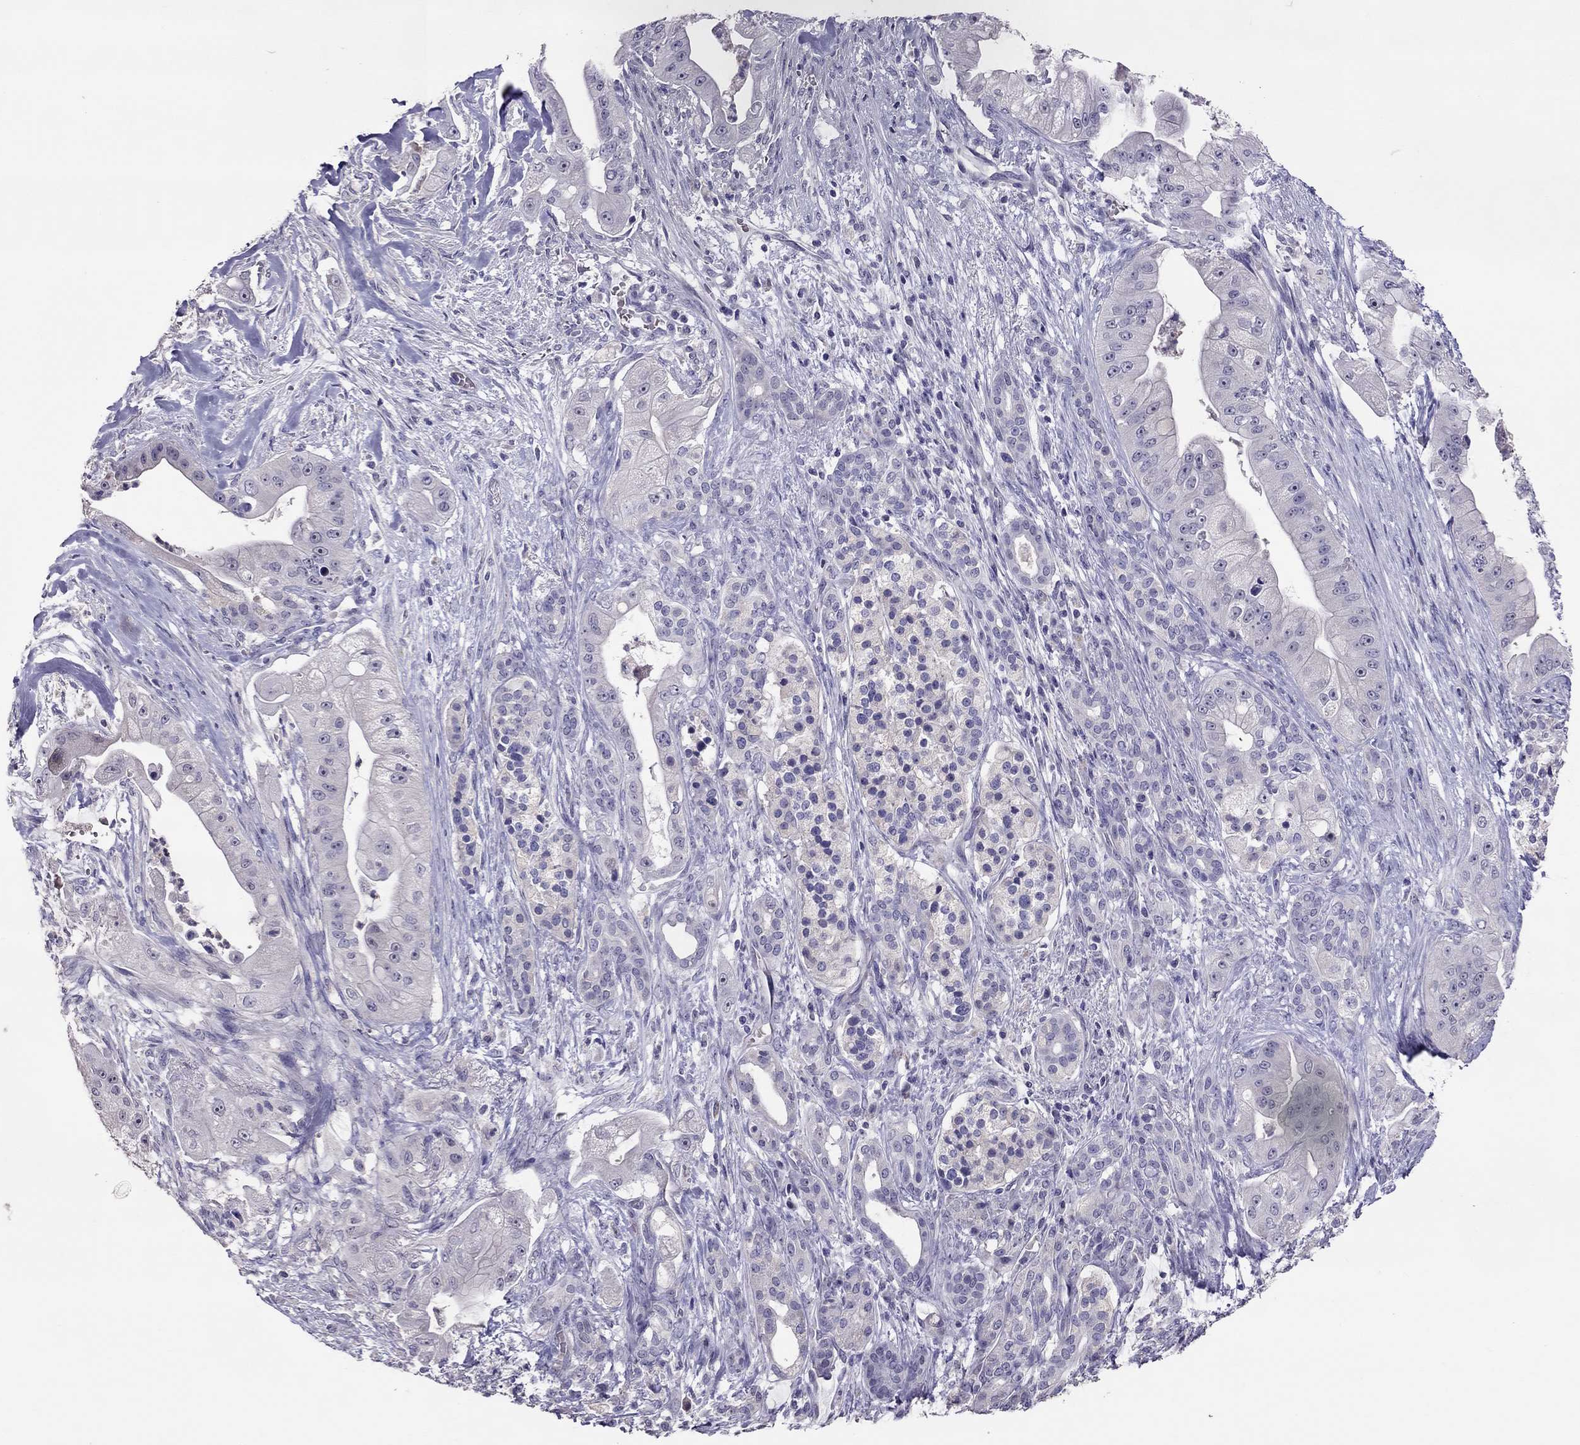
{"staining": {"intensity": "negative", "quantity": "none", "location": "none"}, "tissue": "pancreatic cancer", "cell_type": "Tumor cells", "image_type": "cancer", "snomed": [{"axis": "morphology", "description": "Normal tissue, NOS"}, {"axis": "morphology", "description": "Inflammation, NOS"}, {"axis": "morphology", "description": "Adenocarcinoma, NOS"}, {"axis": "topography", "description": "Pancreas"}], "caption": "DAB (3,3'-diaminobenzidine) immunohistochemical staining of adenocarcinoma (pancreatic) demonstrates no significant expression in tumor cells.", "gene": "LRRC46", "patient": {"sex": "male", "age": 57}}